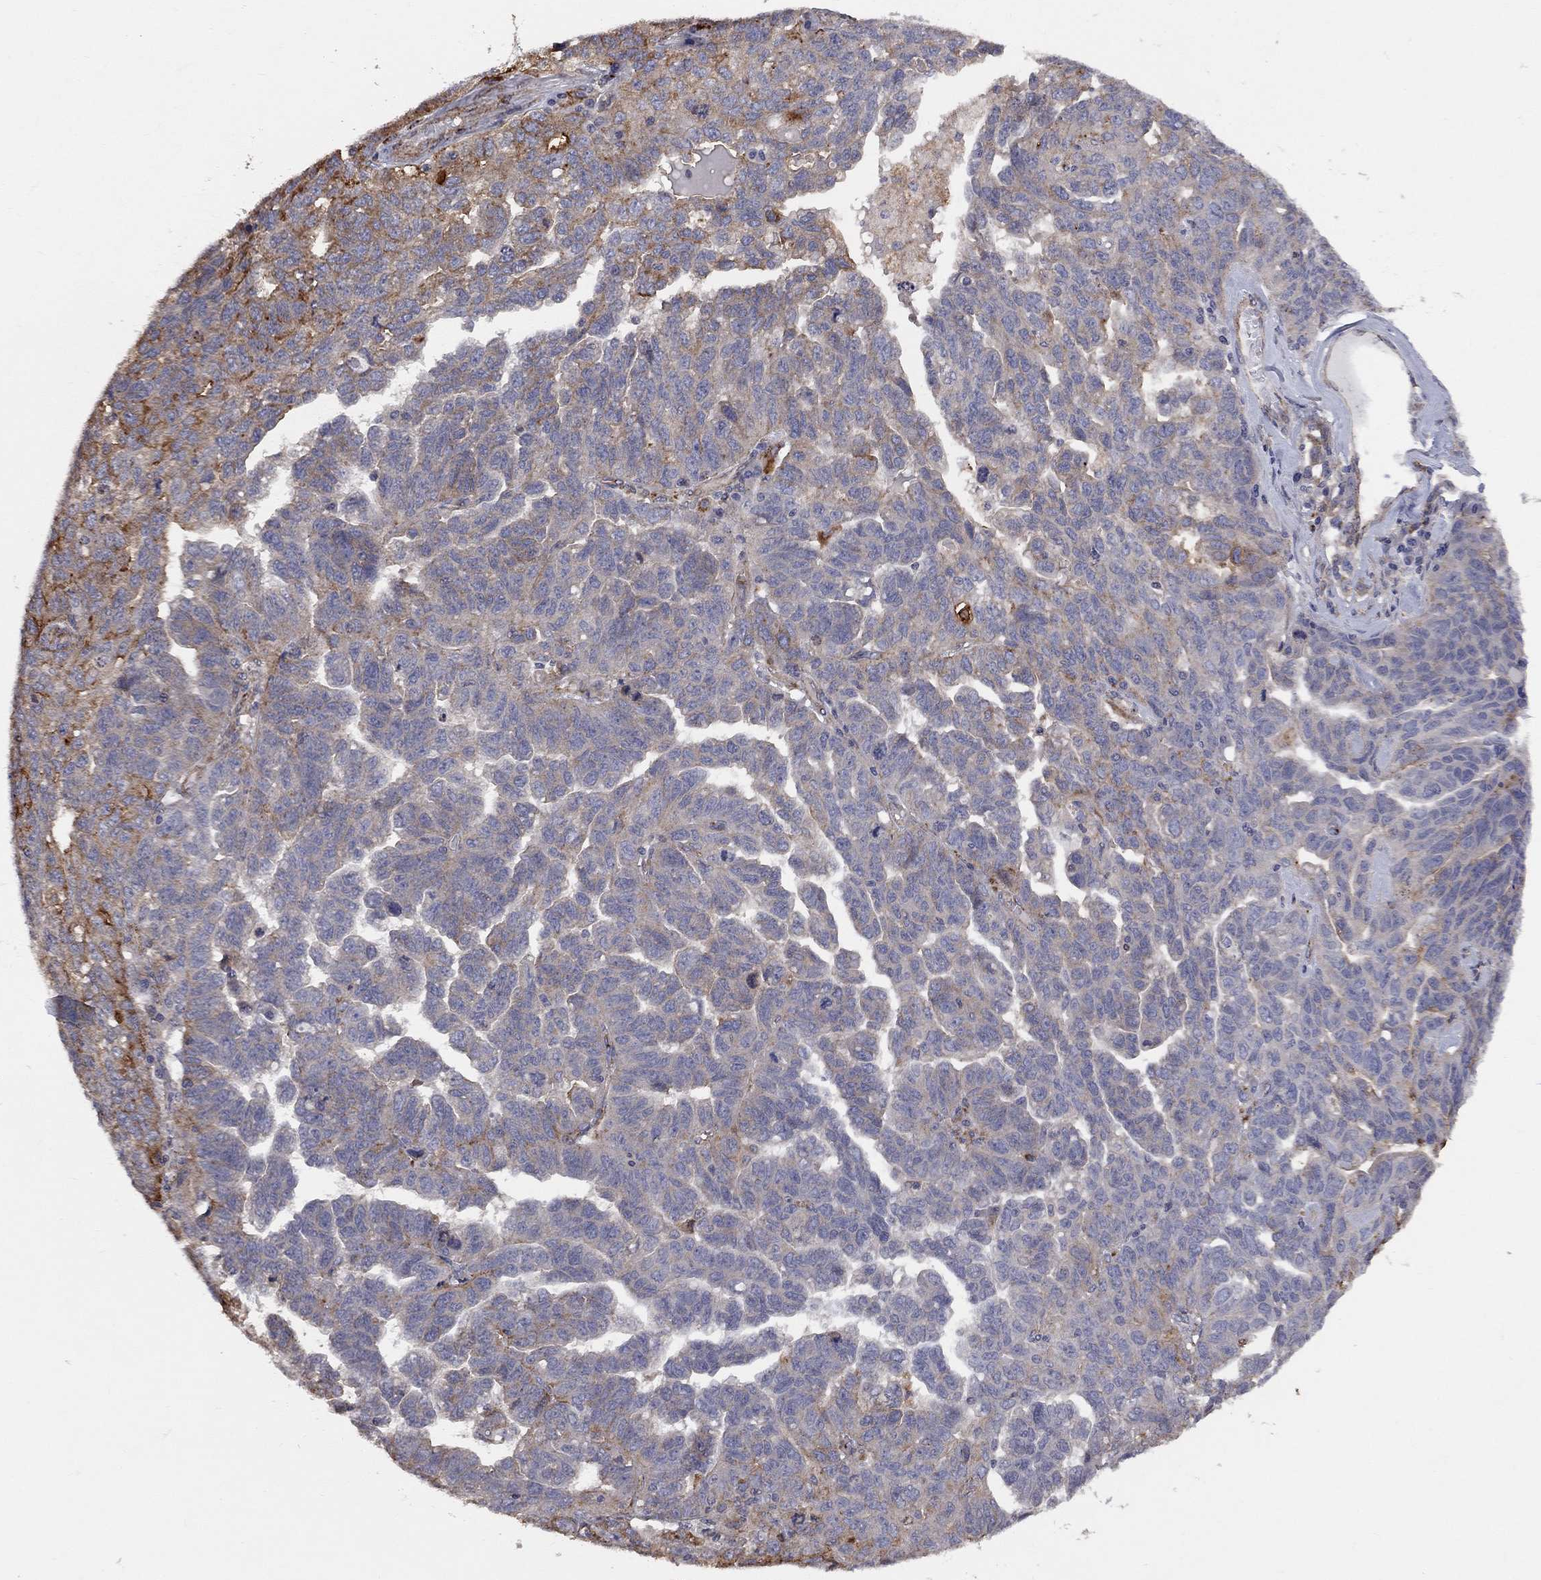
{"staining": {"intensity": "moderate", "quantity": "25%-75%", "location": "cytoplasmic/membranous"}, "tissue": "ovarian cancer", "cell_type": "Tumor cells", "image_type": "cancer", "snomed": [{"axis": "morphology", "description": "Cystadenocarcinoma, serous, NOS"}, {"axis": "topography", "description": "Ovary"}], "caption": "Human ovarian cancer (serous cystadenocarcinoma) stained with a brown dye reveals moderate cytoplasmic/membranous positive expression in approximately 25%-75% of tumor cells.", "gene": "RASEF", "patient": {"sex": "female", "age": 71}}